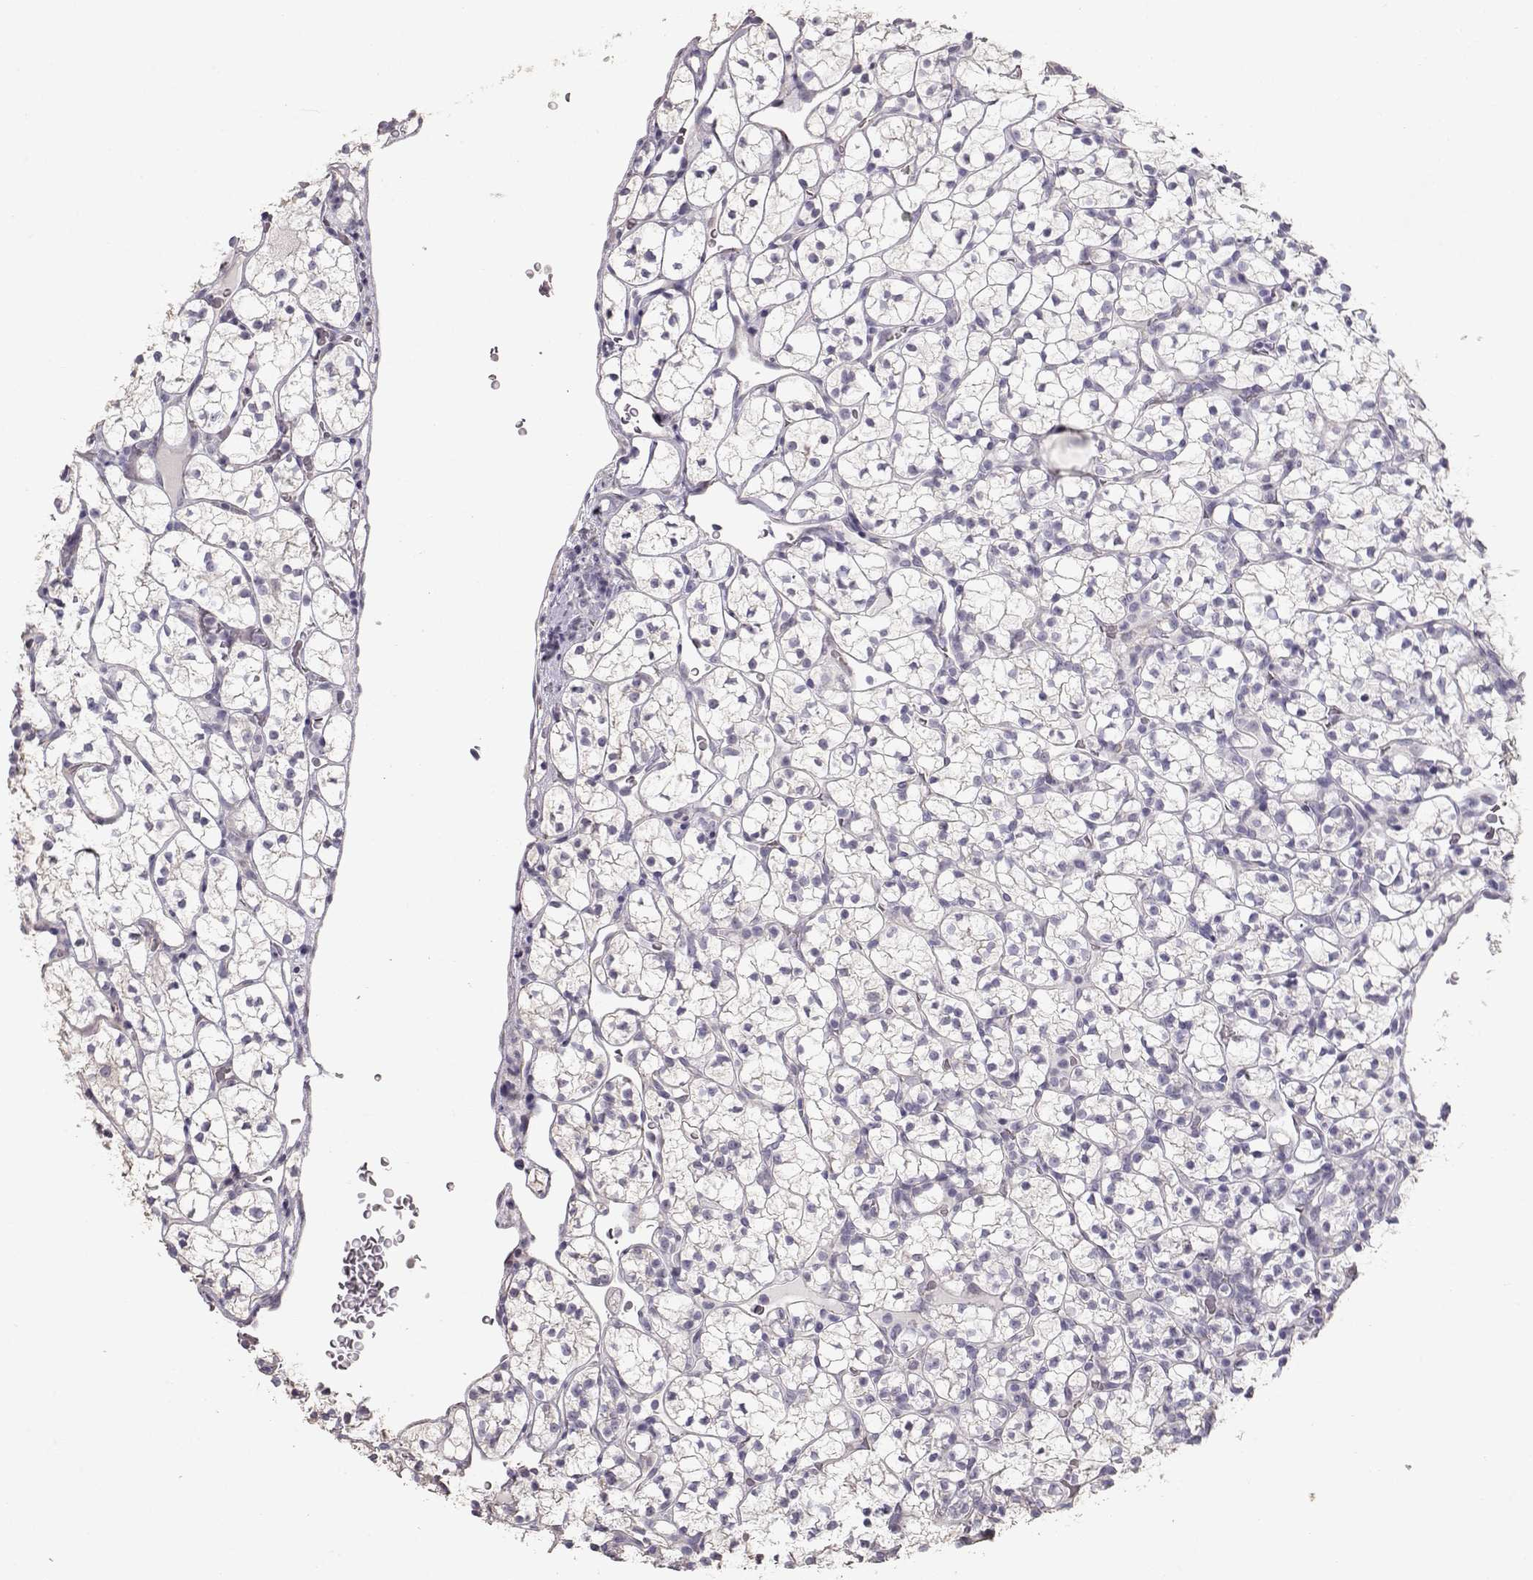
{"staining": {"intensity": "negative", "quantity": "none", "location": "none"}, "tissue": "renal cancer", "cell_type": "Tumor cells", "image_type": "cancer", "snomed": [{"axis": "morphology", "description": "Adenocarcinoma, NOS"}, {"axis": "topography", "description": "Kidney"}], "caption": "An image of renal cancer stained for a protein demonstrates no brown staining in tumor cells.", "gene": "SLC18A1", "patient": {"sex": "female", "age": 89}}